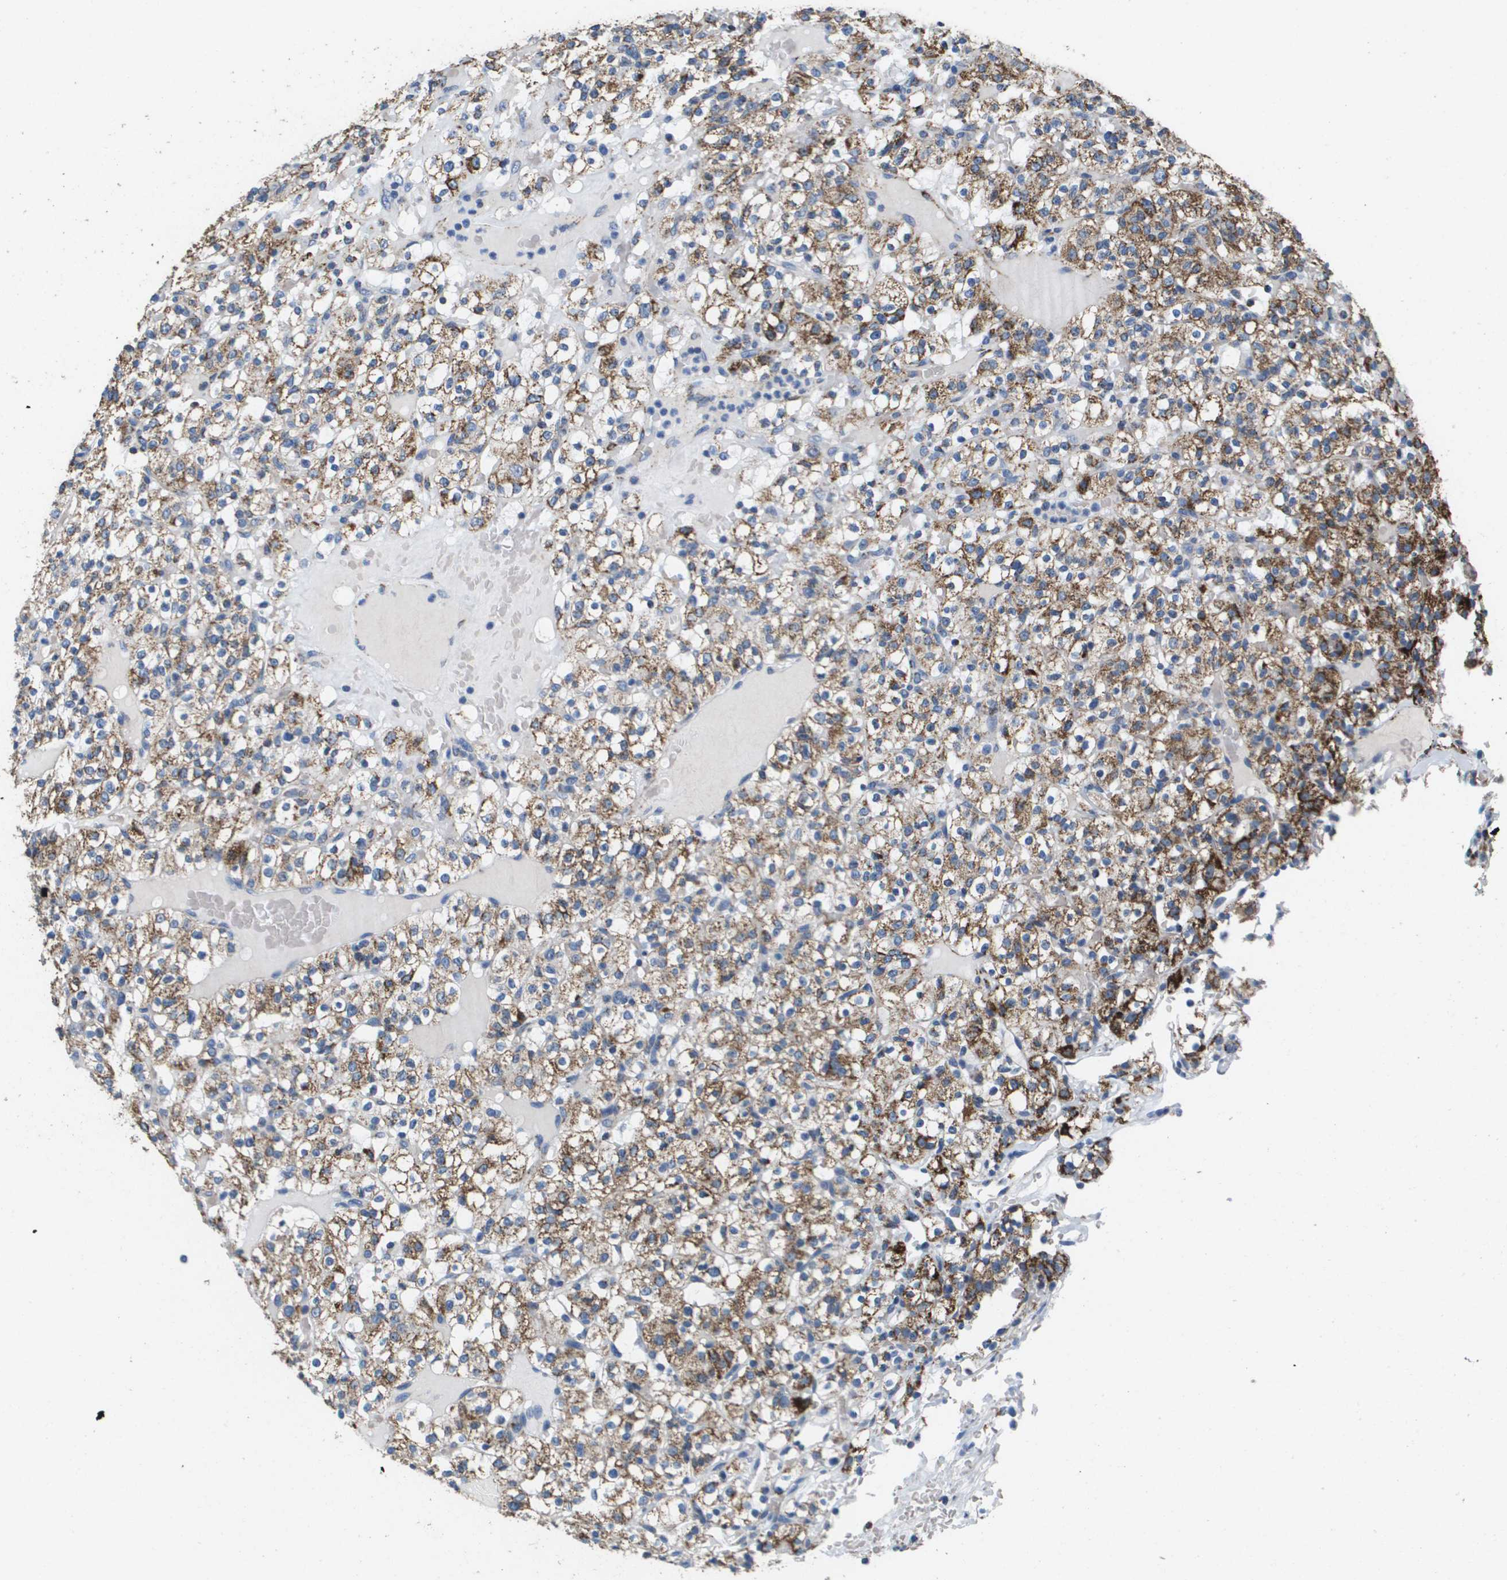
{"staining": {"intensity": "moderate", "quantity": ">75%", "location": "cytoplasmic/membranous"}, "tissue": "renal cancer", "cell_type": "Tumor cells", "image_type": "cancer", "snomed": [{"axis": "morphology", "description": "Normal tissue, NOS"}, {"axis": "morphology", "description": "Adenocarcinoma, NOS"}, {"axis": "topography", "description": "Kidney"}], "caption": "High-magnification brightfield microscopy of renal cancer stained with DAB (3,3'-diaminobenzidine) (brown) and counterstained with hematoxylin (blue). tumor cells exhibit moderate cytoplasmic/membranous positivity is appreciated in about>75% of cells.", "gene": "ATP5F1B", "patient": {"sex": "female", "age": 72}}